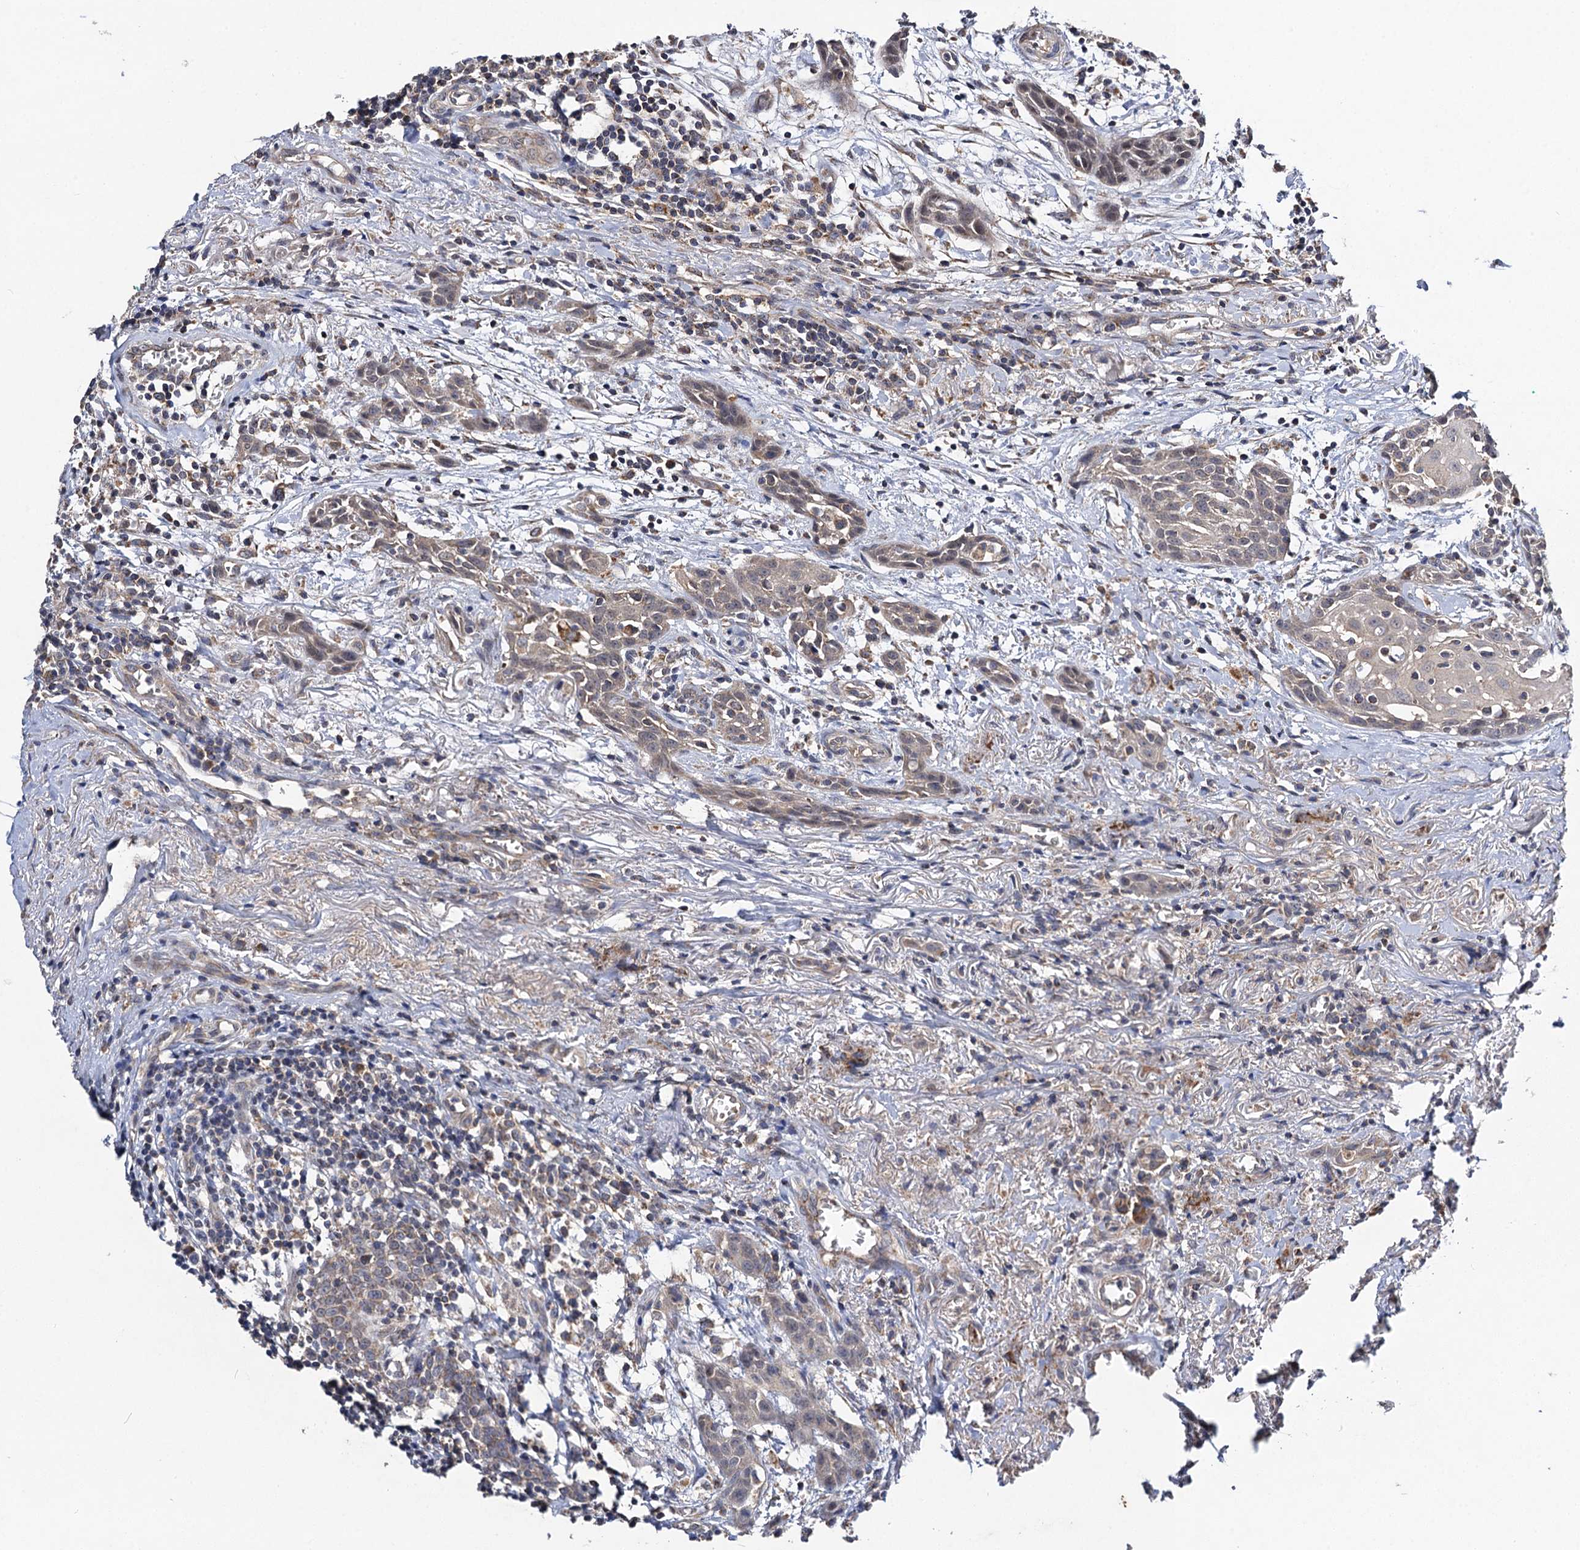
{"staining": {"intensity": "negative", "quantity": "none", "location": "none"}, "tissue": "head and neck cancer", "cell_type": "Tumor cells", "image_type": "cancer", "snomed": [{"axis": "morphology", "description": "Squamous cell carcinoma, NOS"}, {"axis": "topography", "description": "Oral tissue"}, {"axis": "topography", "description": "Head-Neck"}], "caption": "DAB immunohistochemical staining of head and neck cancer (squamous cell carcinoma) exhibits no significant staining in tumor cells.", "gene": "VPS37D", "patient": {"sex": "female", "age": 50}}